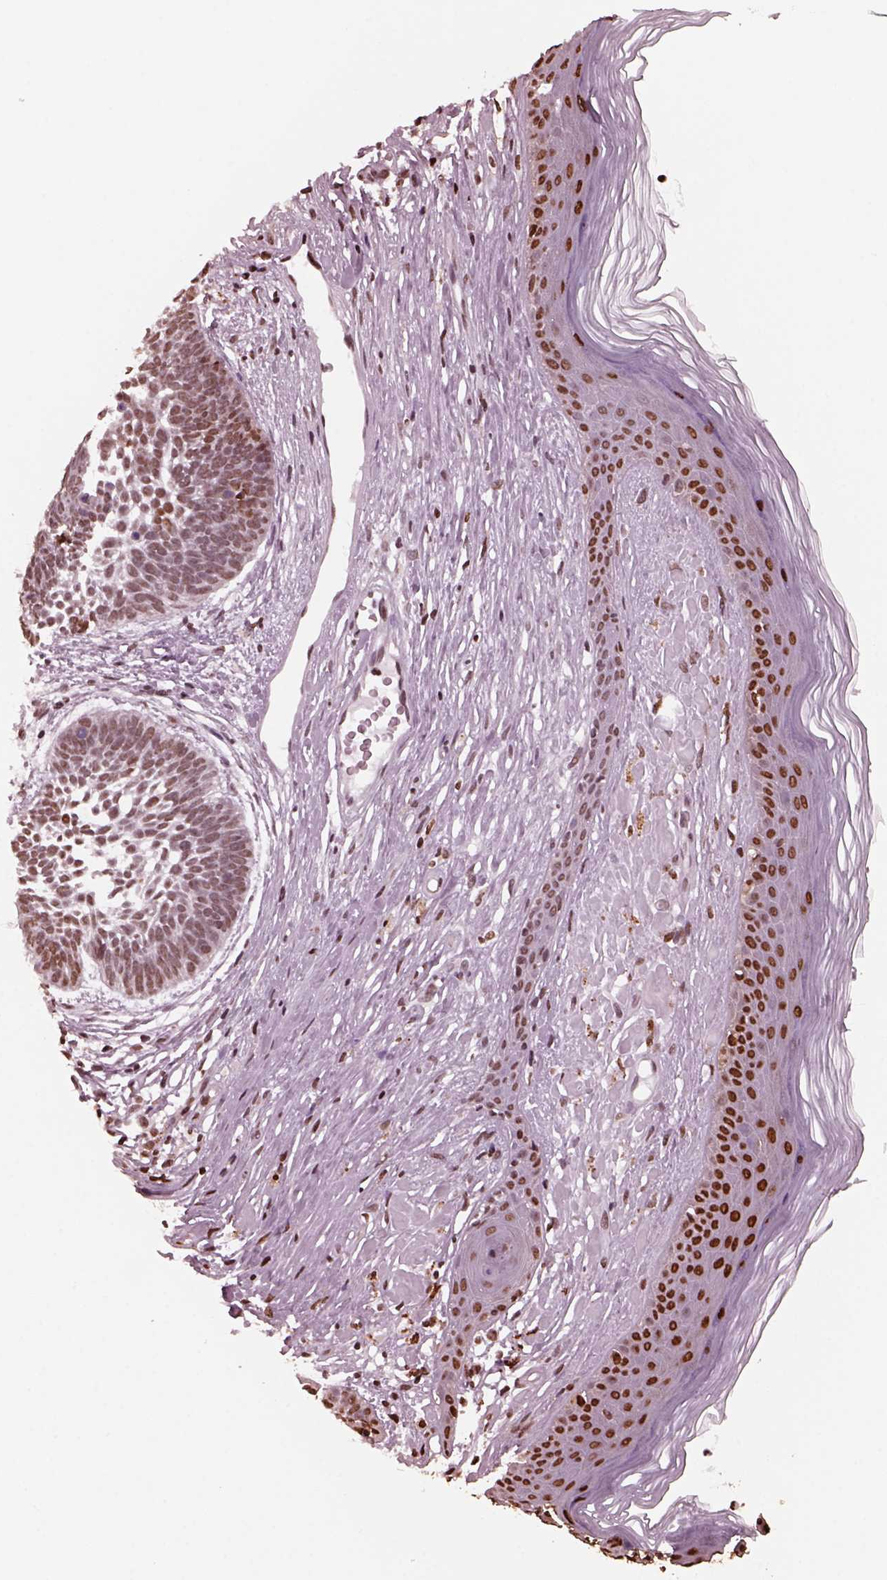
{"staining": {"intensity": "moderate", "quantity": "25%-75%", "location": "nuclear"}, "tissue": "skin cancer", "cell_type": "Tumor cells", "image_type": "cancer", "snomed": [{"axis": "morphology", "description": "Basal cell carcinoma"}, {"axis": "topography", "description": "Skin"}], "caption": "Tumor cells show medium levels of moderate nuclear expression in approximately 25%-75% of cells in skin cancer. The staining was performed using DAB, with brown indicating positive protein expression. Nuclei are stained blue with hematoxylin.", "gene": "NSD1", "patient": {"sex": "male", "age": 85}}